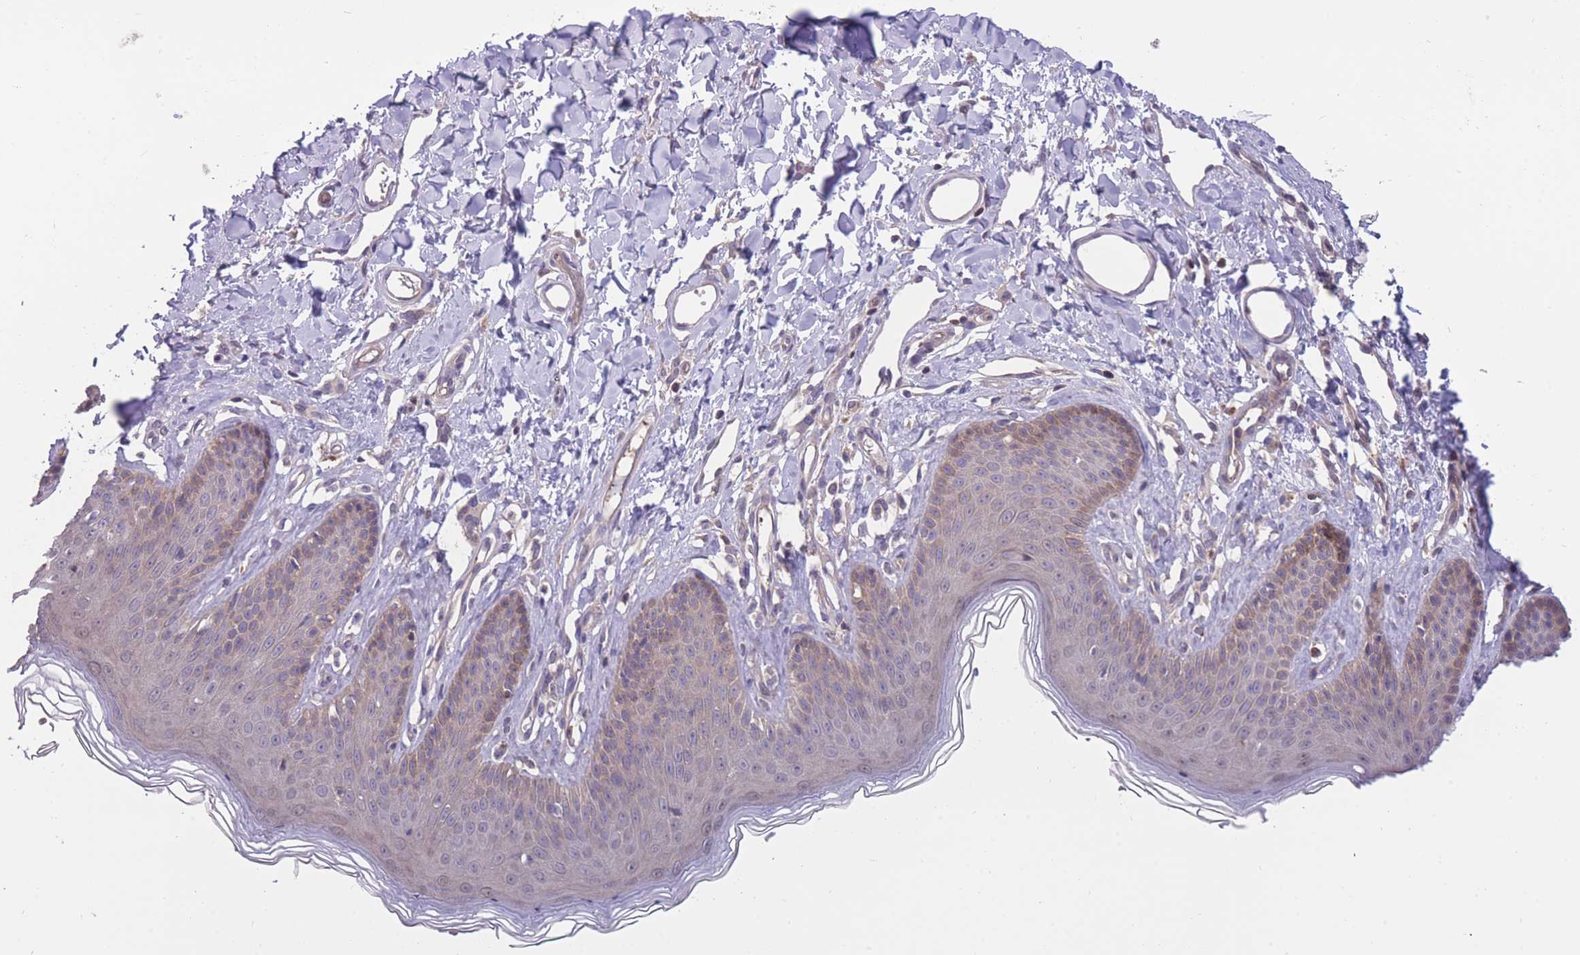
{"staining": {"intensity": "weak", "quantity": "<25%", "location": "cytoplasmic/membranous"}, "tissue": "skin", "cell_type": "Epidermal cells", "image_type": "normal", "snomed": [{"axis": "morphology", "description": "Normal tissue, NOS"}, {"axis": "morphology", "description": "Squamous cell carcinoma, NOS"}, {"axis": "topography", "description": "Vulva"}], "caption": "High magnification brightfield microscopy of normal skin stained with DAB (3,3'-diaminobenzidine) (brown) and counterstained with hematoxylin (blue): epidermal cells show no significant staining.", "gene": "UBE2NL", "patient": {"sex": "female", "age": 85}}